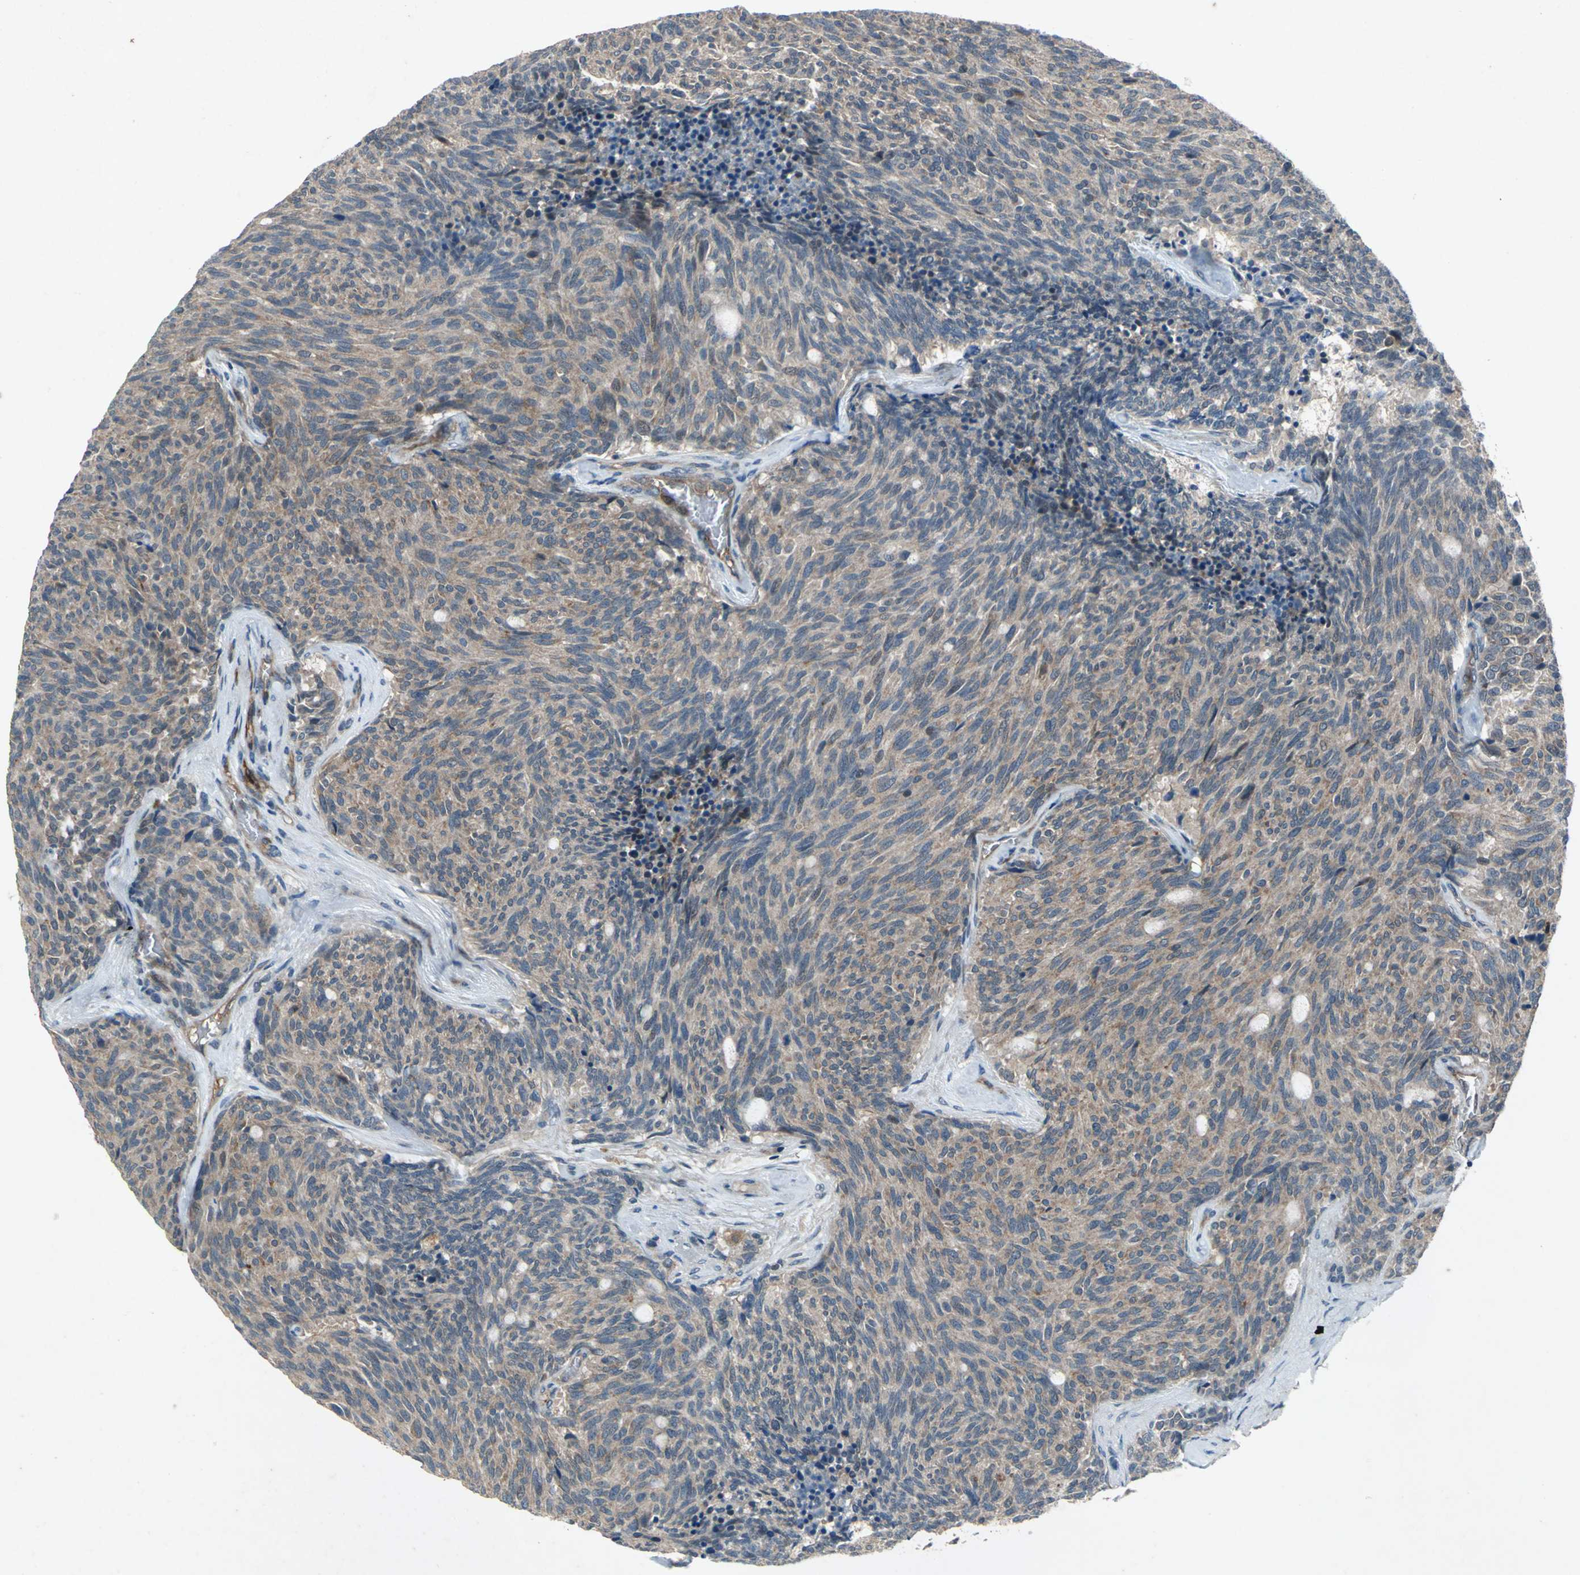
{"staining": {"intensity": "weak", "quantity": ">75%", "location": "cytoplasmic/membranous"}, "tissue": "carcinoid", "cell_type": "Tumor cells", "image_type": "cancer", "snomed": [{"axis": "morphology", "description": "Carcinoid, malignant, NOS"}, {"axis": "topography", "description": "Pancreas"}], "caption": "Immunohistochemistry (IHC) staining of carcinoid, which demonstrates low levels of weak cytoplasmic/membranous staining in approximately >75% of tumor cells indicating weak cytoplasmic/membranous protein staining. The staining was performed using DAB (3,3'-diaminobenzidine) (brown) for protein detection and nuclei were counterstained in hematoxylin (blue).", "gene": "EMCN", "patient": {"sex": "female", "age": 54}}